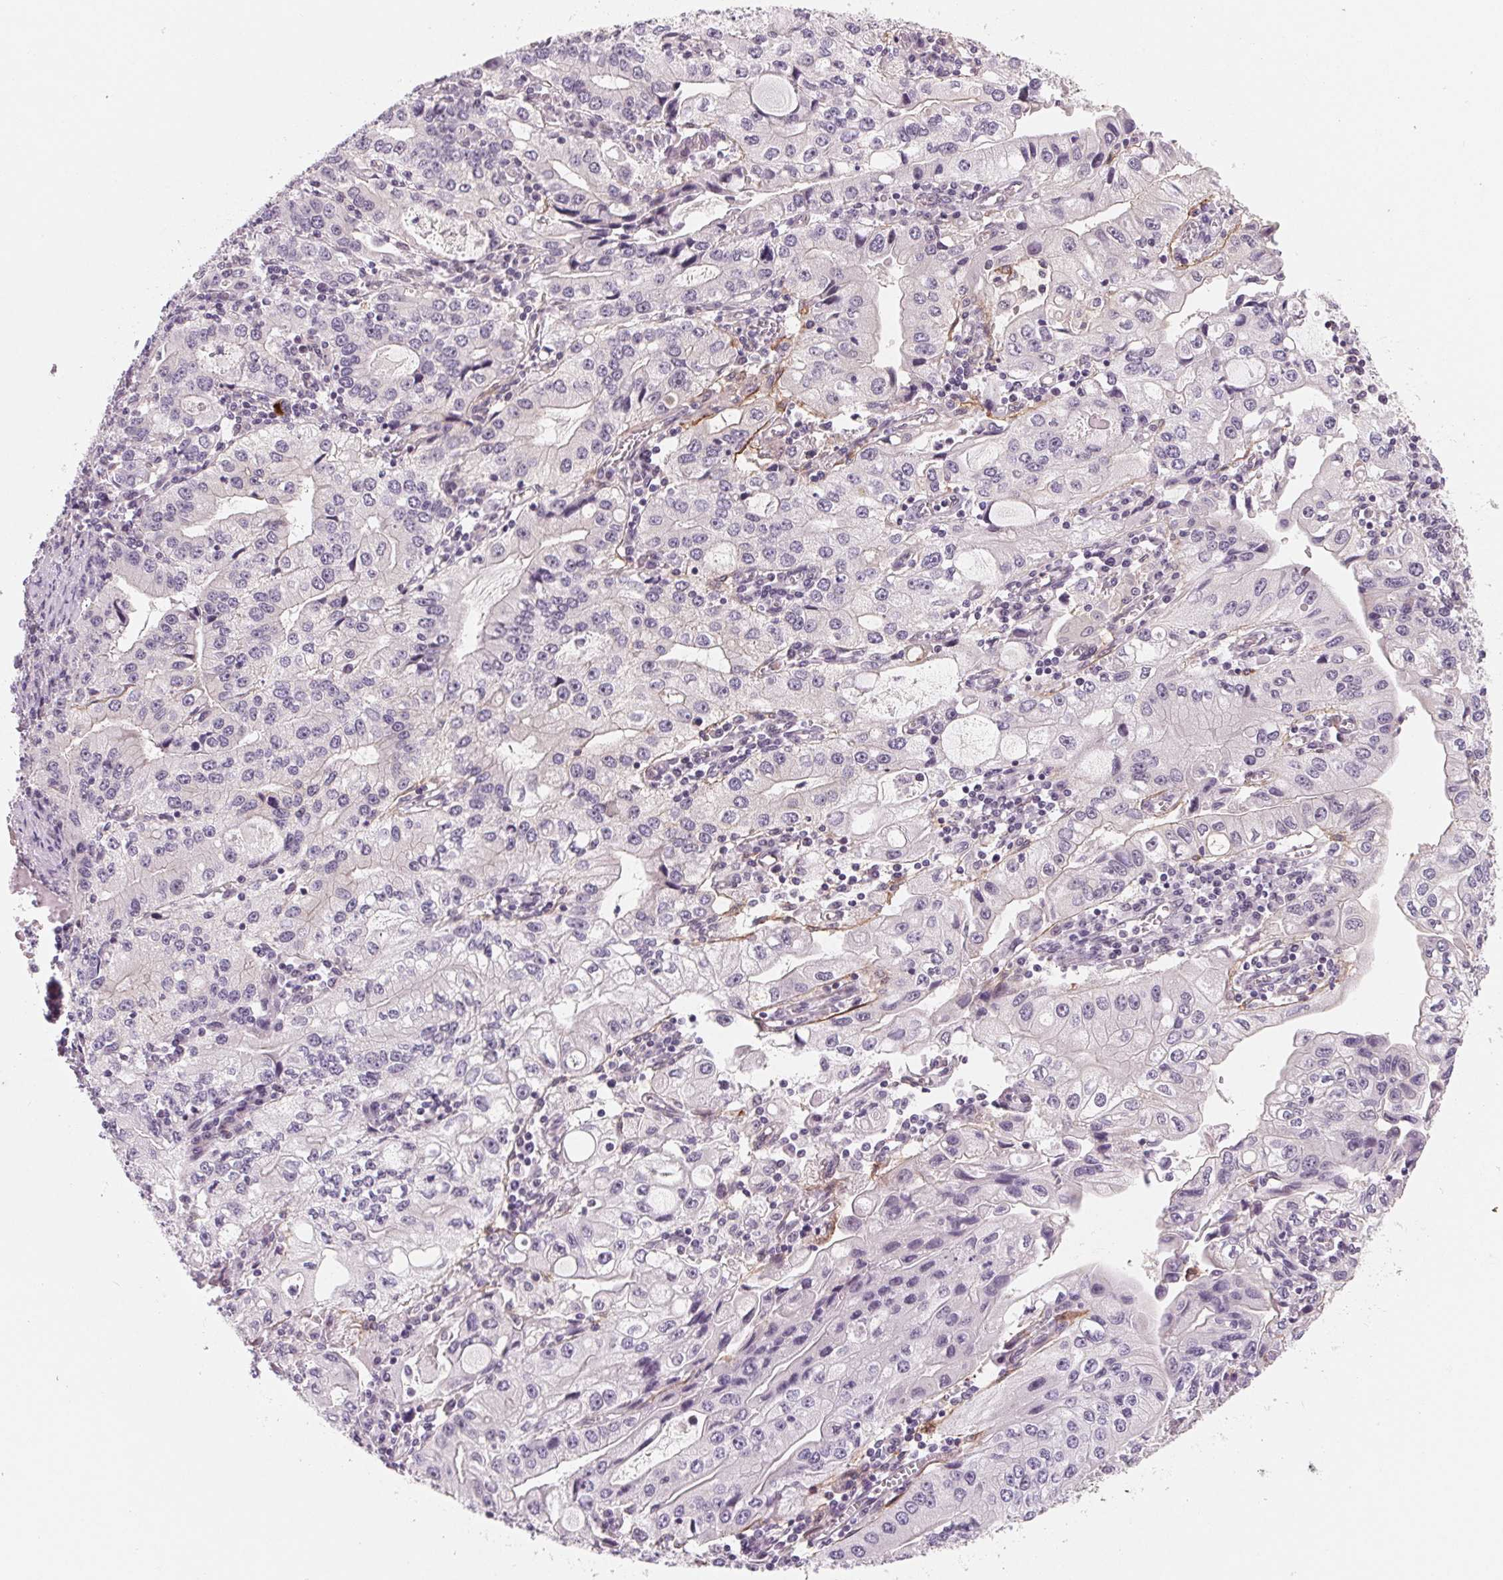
{"staining": {"intensity": "negative", "quantity": "none", "location": "none"}, "tissue": "stomach cancer", "cell_type": "Tumor cells", "image_type": "cancer", "snomed": [{"axis": "morphology", "description": "Adenocarcinoma, NOS"}, {"axis": "topography", "description": "Stomach, lower"}], "caption": "There is no significant positivity in tumor cells of stomach cancer (adenocarcinoma).", "gene": "CFC1", "patient": {"sex": "female", "age": 72}}